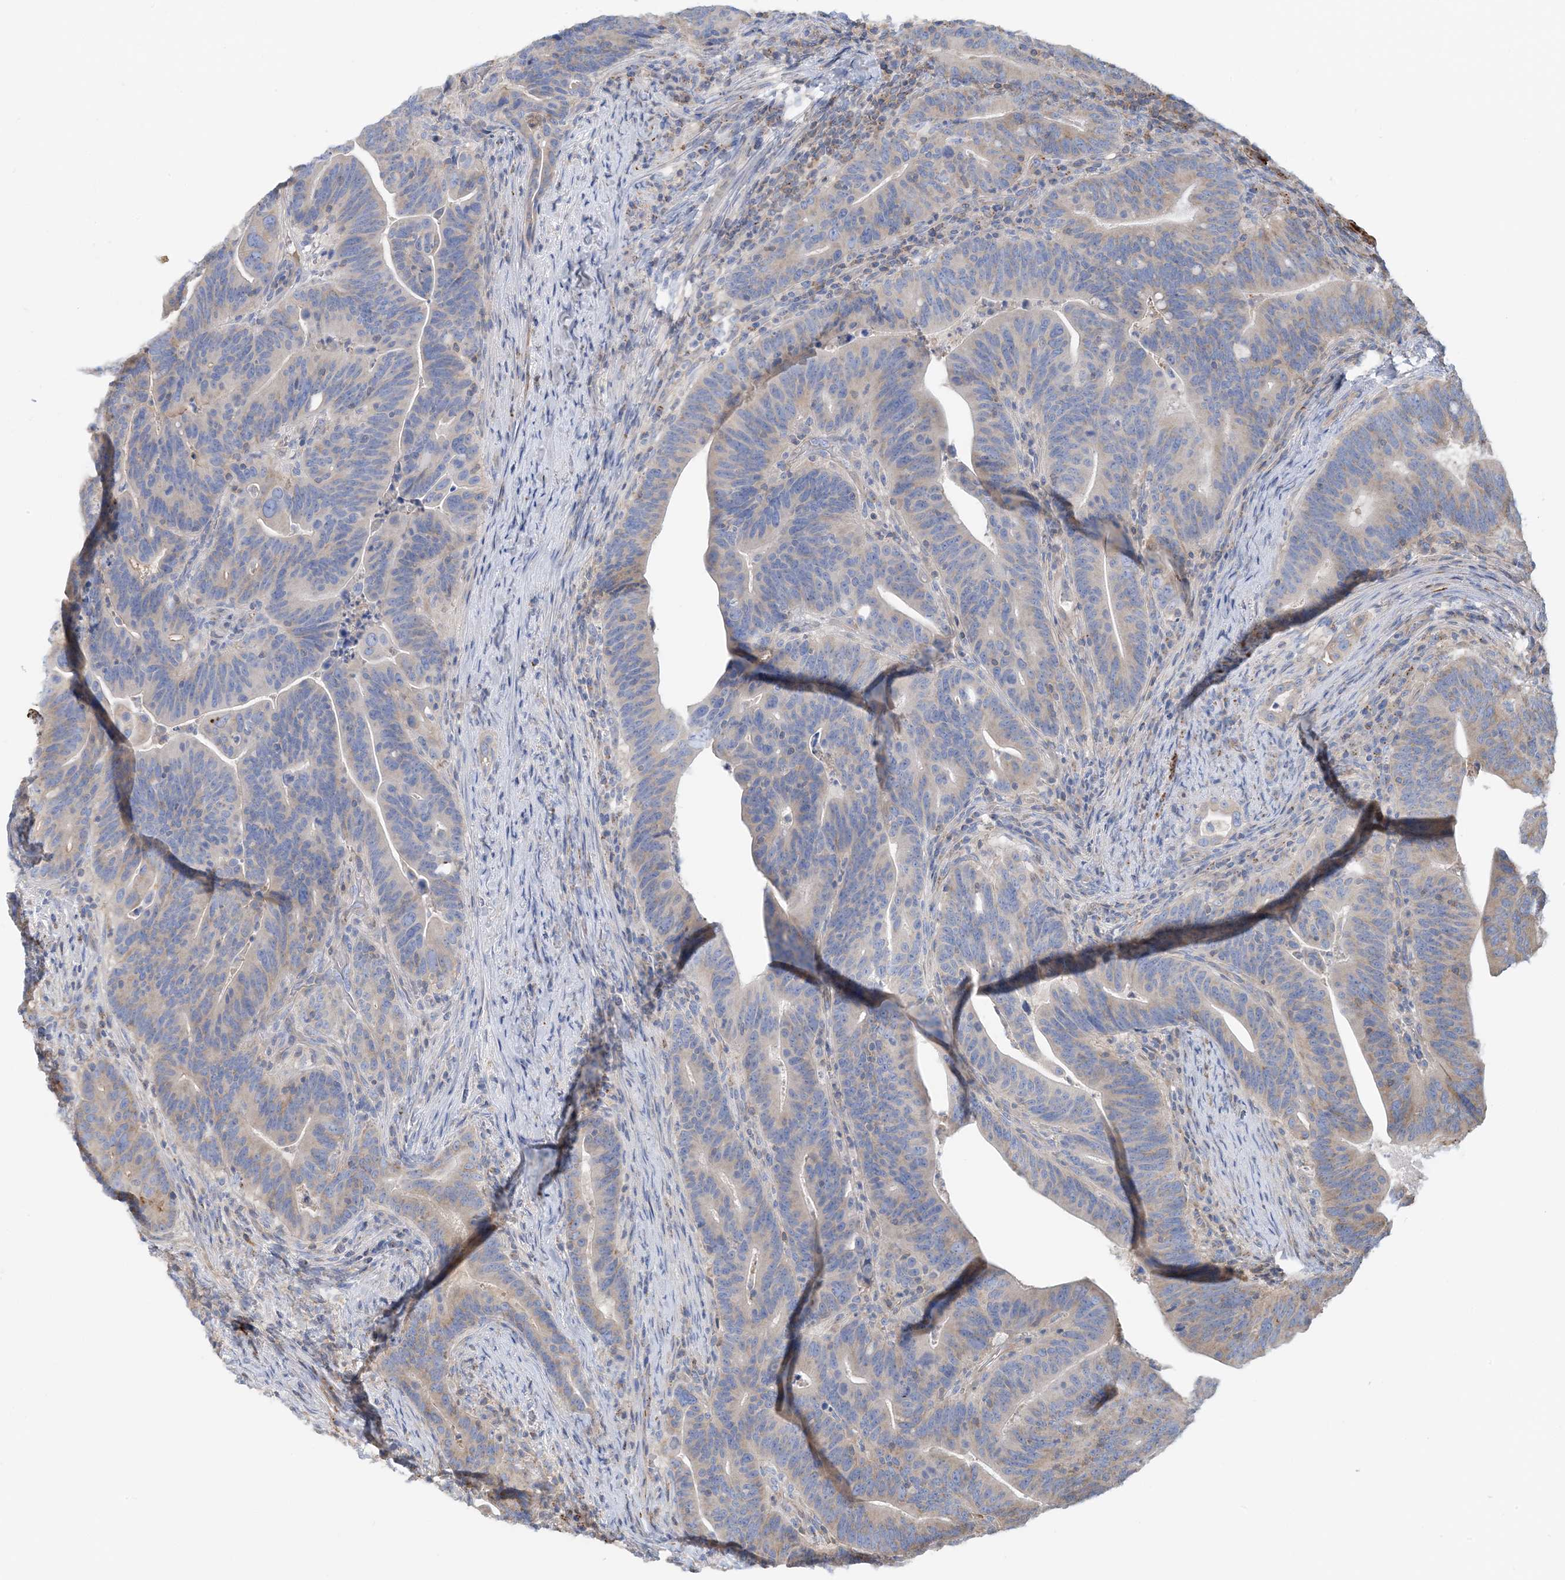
{"staining": {"intensity": "weak", "quantity": "<25%", "location": "cytoplasmic/membranous"}, "tissue": "colorectal cancer", "cell_type": "Tumor cells", "image_type": "cancer", "snomed": [{"axis": "morphology", "description": "Adenocarcinoma, NOS"}, {"axis": "topography", "description": "Colon"}], "caption": "A micrograph of adenocarcinoma (colorectal) stained for a protein exhibits no brown staining in tumor cells.", "gene": "CALHM5", "patient": {"sex": "female", "age": 66}}